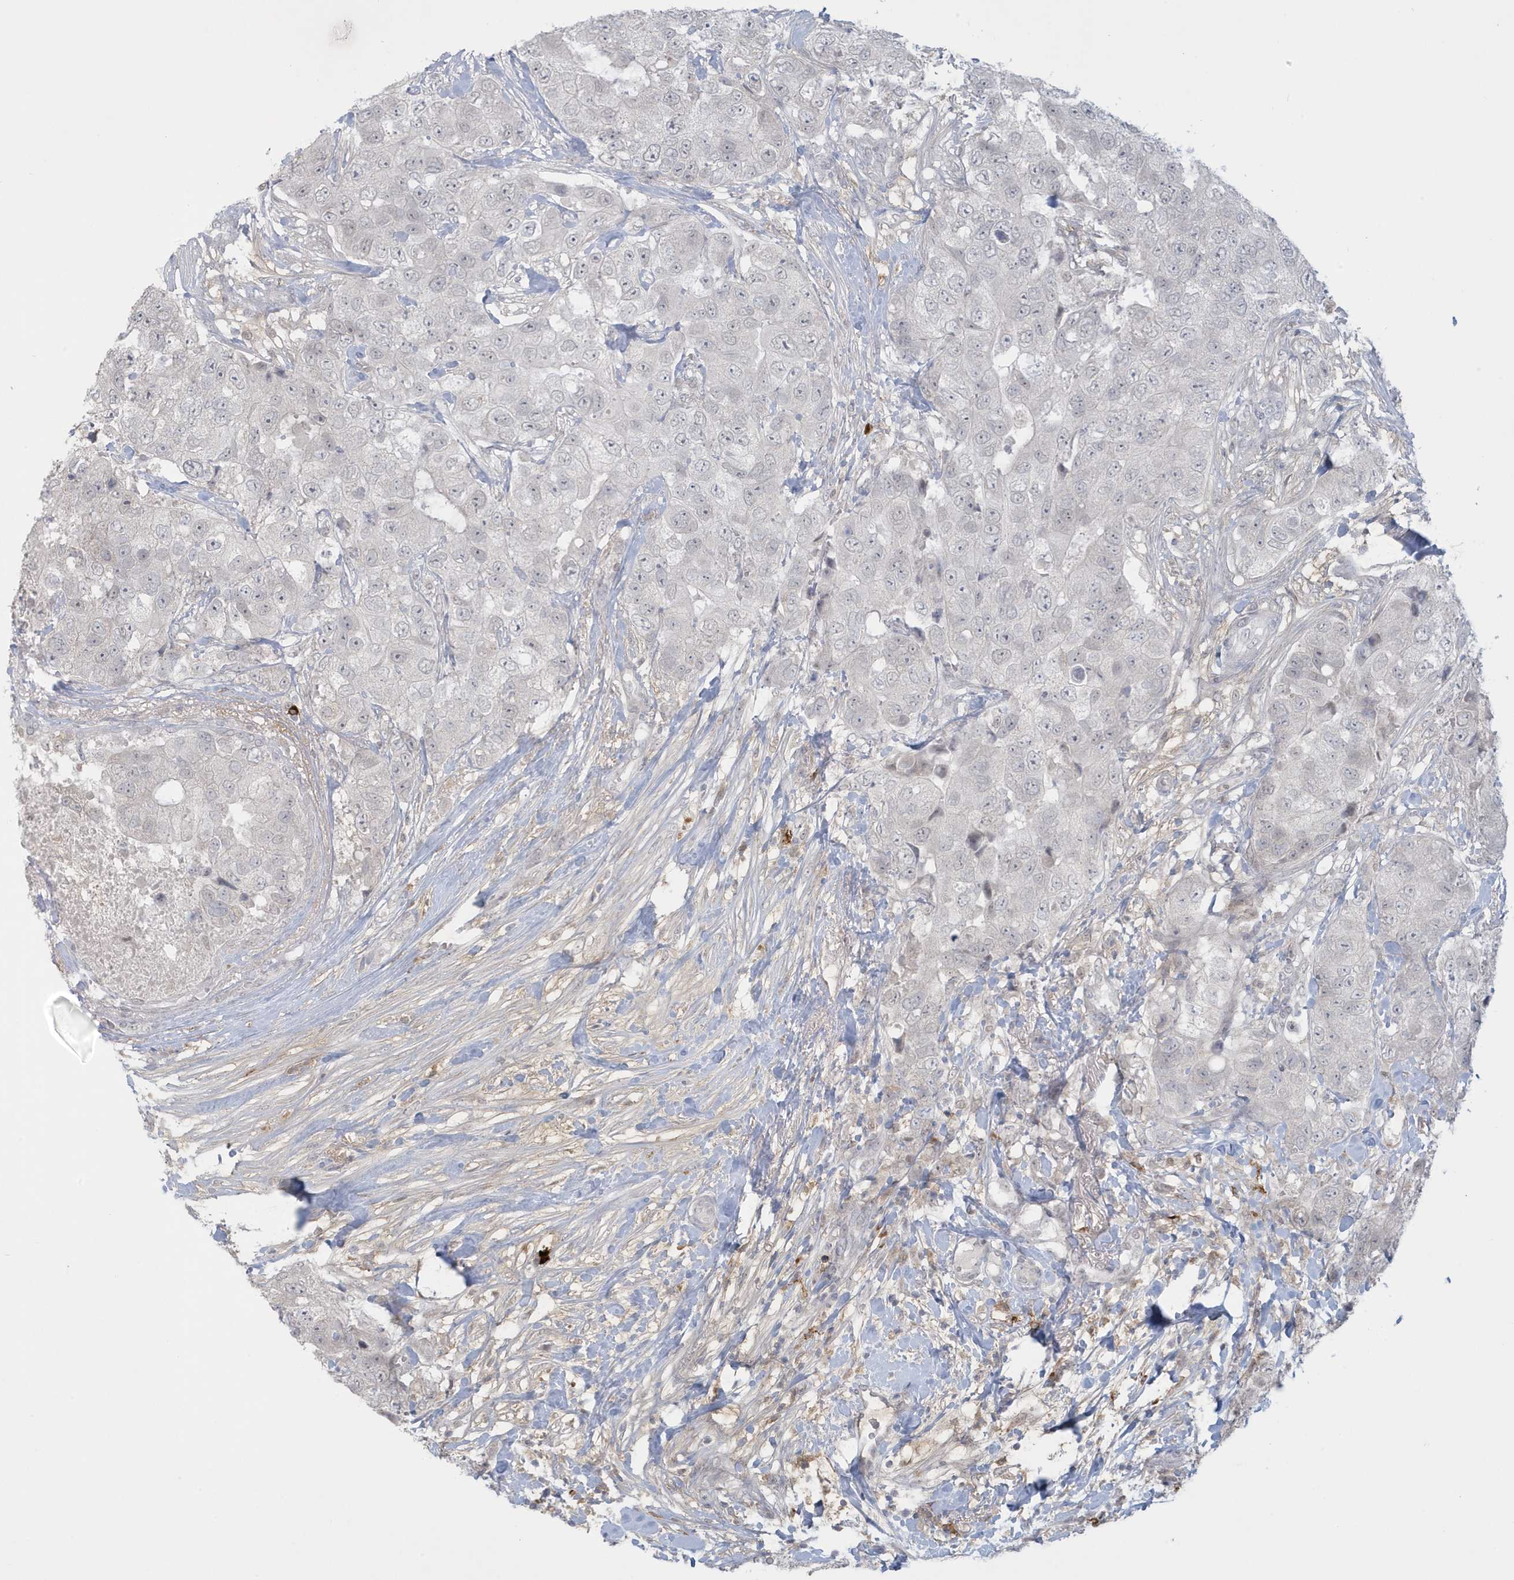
{"staining": {"intensity": "negative", "quantity": "none", "location": "none"}, "tissue": "breast cancer", "cell_type": "Tumor cells", "image_type": "cancer", "snomed": [{"axis": "morphology", "description": "Duct carcinoma"}, {"axis": "topography", "description": "Breast"}], "caption": "The micrograph displays no significant positivity in tumor cells of breast intraductal carcinoma.", "gene": "HERC6", "patient": {"sex": "female", "age": 62}}